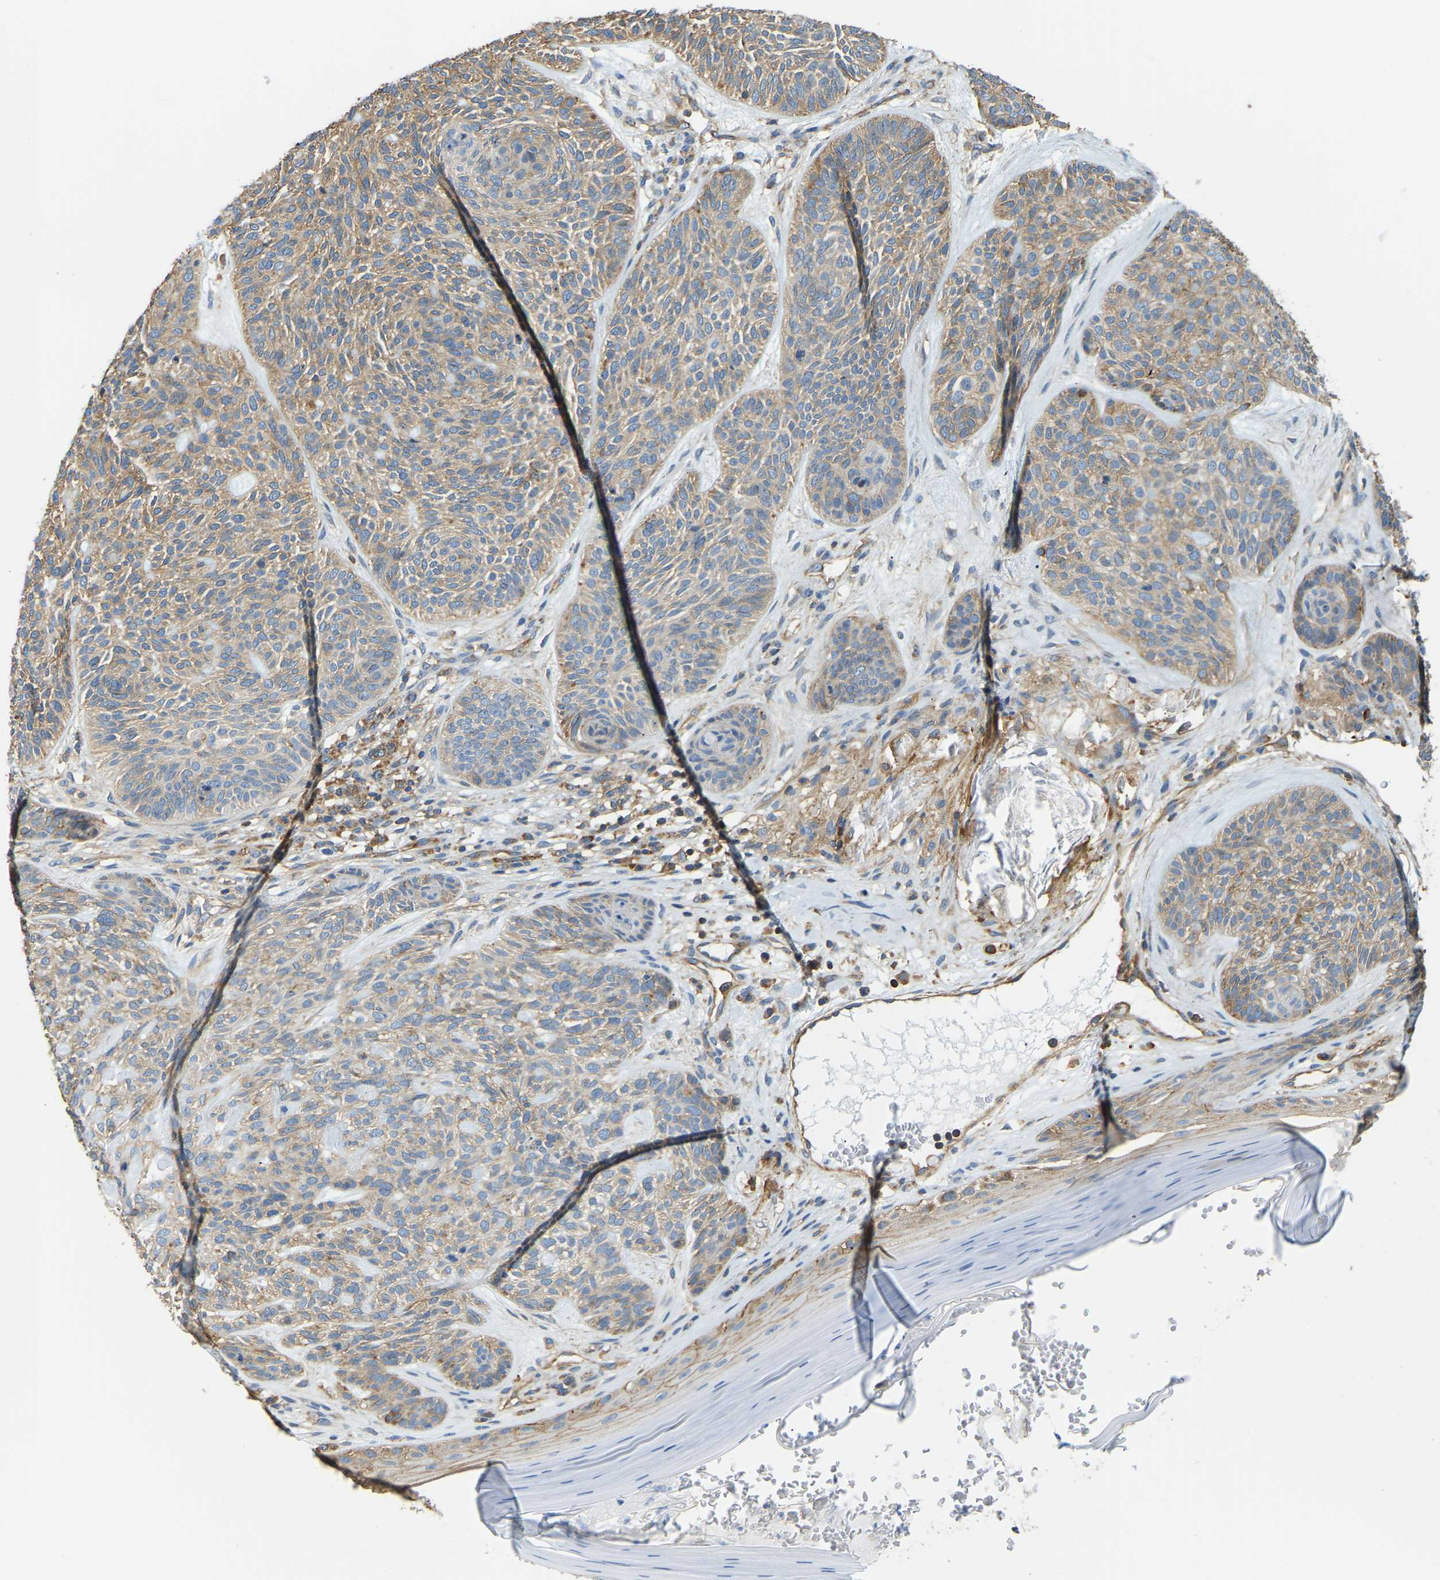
{"staining": {"intensity": "moderate", "quantity": ">75%", "location": "cytoplasmic/membranous"}, "tissue": "skin cancer", "cell_type": "Tumor cells", "image_type": "cancer", "snomed": [{"axis": "morphology", "description": "Basal cell carcinoma"}, {"axis": "topography", "description": "Skin"}], "caption": "A medium amount of moderate cytoplasmic/membranous expression is appreciated in approximately >75% of tumor cells in skin basal cell carcinoma tissue. Using DAB (brown) and hematoxylin (blue) stains, captured at high magnification using brightfield microscopy.", "gene": "AHNAK", "patient": {"sex": "male", "age": 55}}